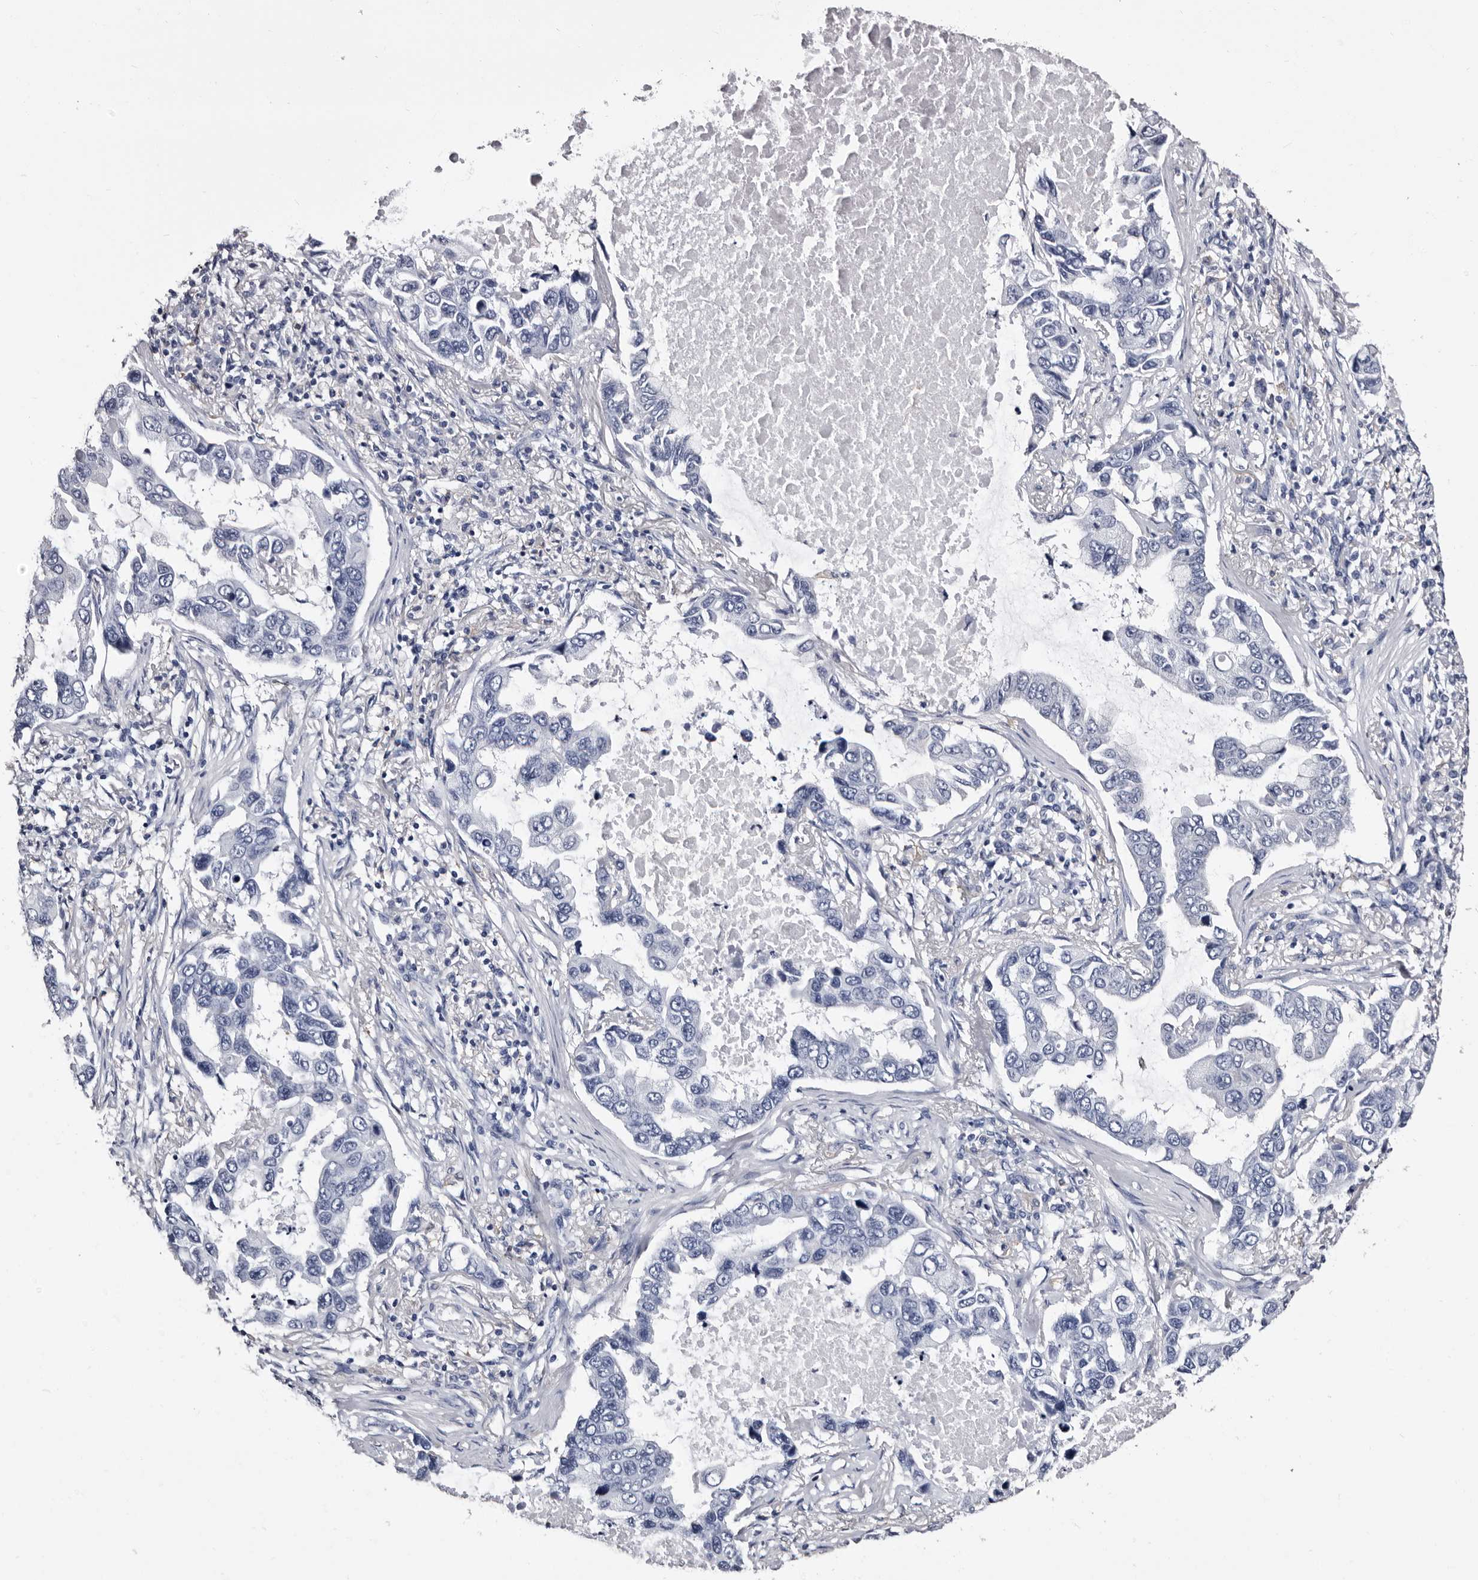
{"staining": {"intensity": "negative", "quantity": "none", "location": "none"}, "tissue": "lung cancer", "cell_type": "Tumor cells", "image_type": "cancer", "snomed": [{"axis": "morphology", "description": "Adenocarcinoma, NOS"}, {"axis": "topography", "description": "Lung"}], "caption": "Micrograph shows no significant protein staining in tumor cells of lung adenocarcinoma.", "gene": "EPB41L3", "patient": {"sex": "male", "age": 64}}